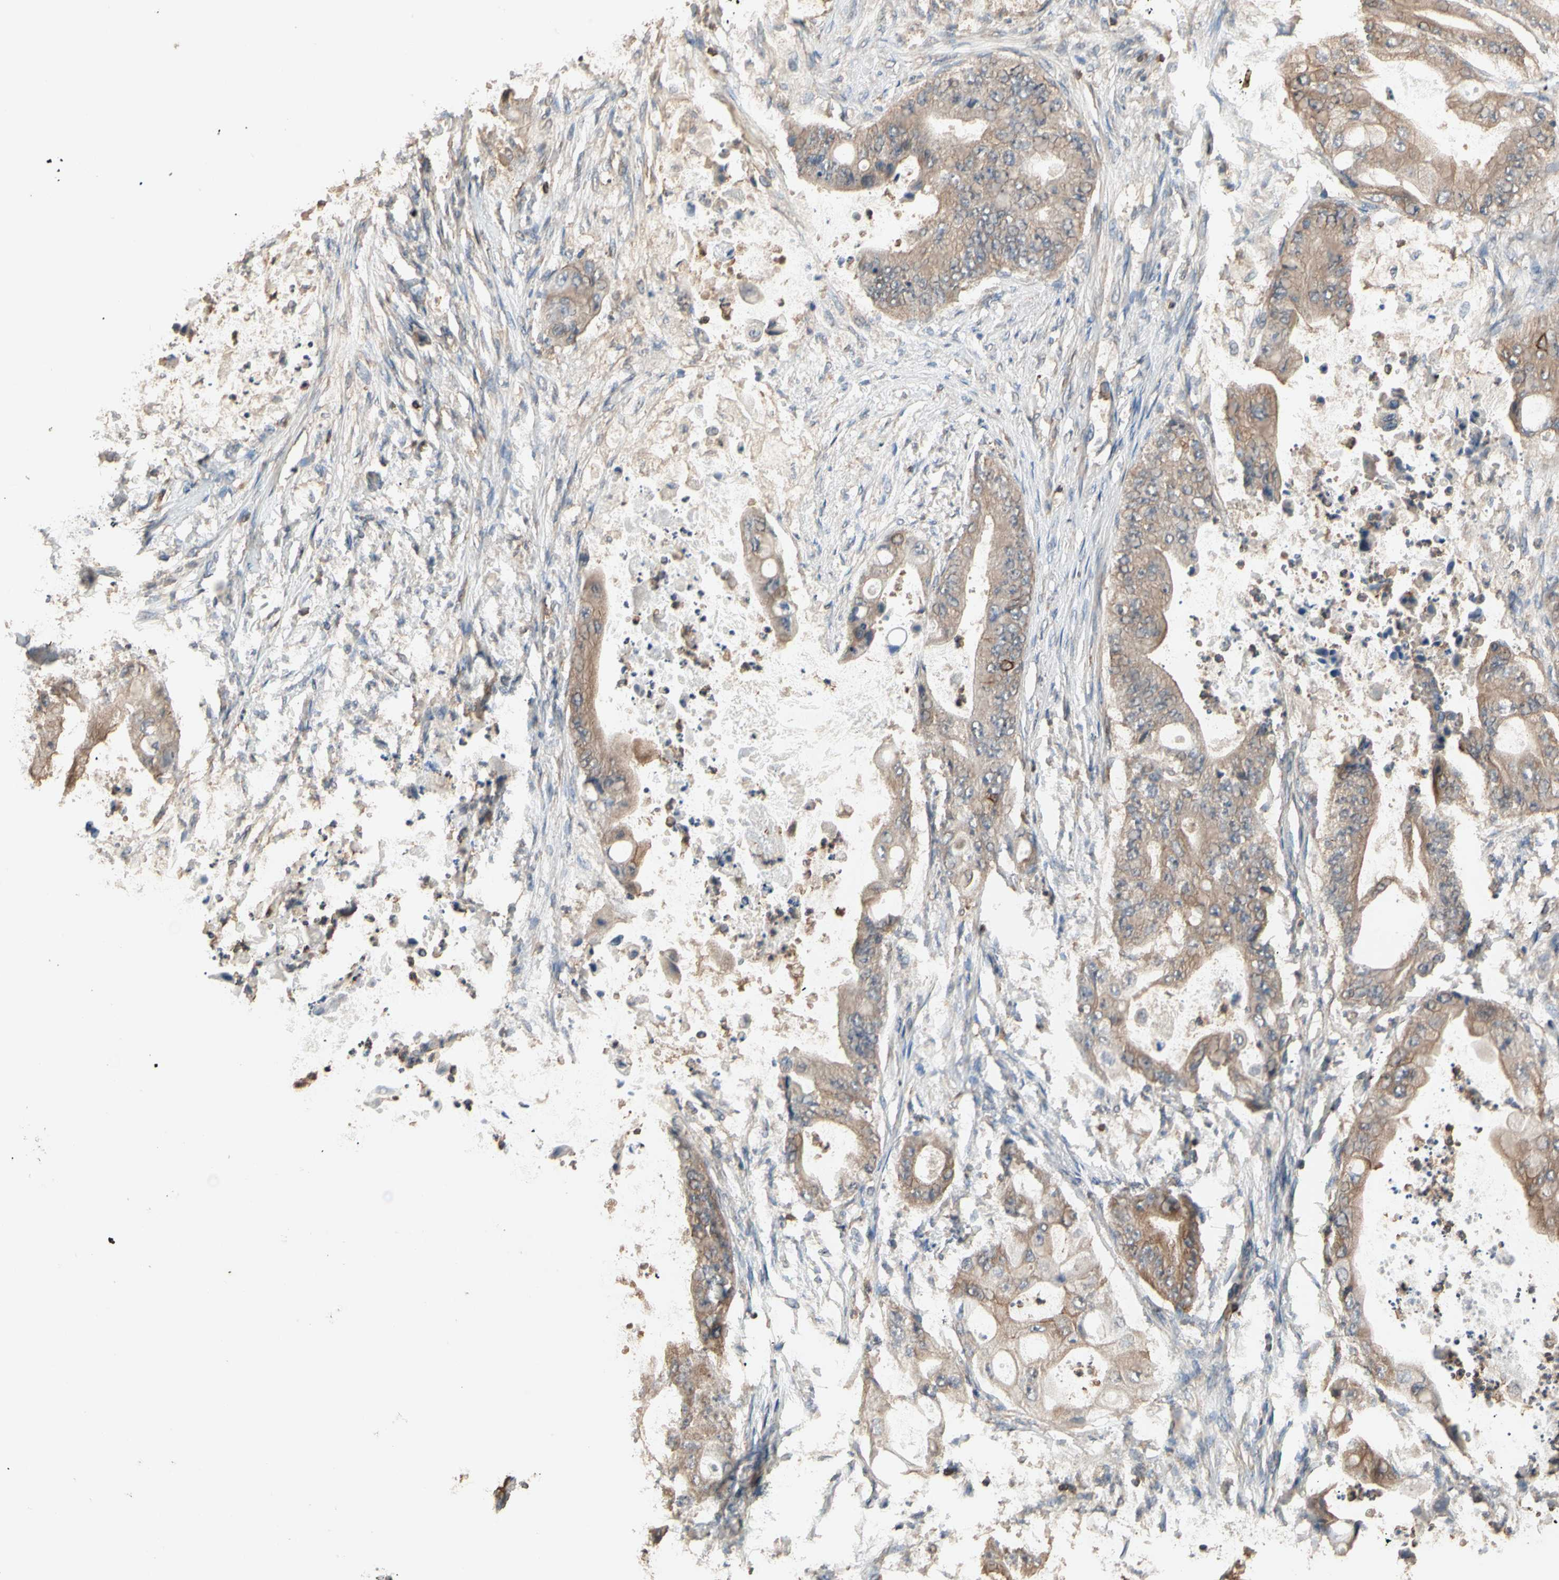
{"staining": {"intensity": "moderate", "quantity": ">75%", "location": "cytoplasmic/membranous"}, "tissue": "stomach cancer", "cell_type": "Tumor cells", "image_type": "cancer", "snomed": [{"axis": "morphology", "description": "Adenocarcinoma, NOS"}, {"axis": "topography", "description": "Stomach"}], "caption": "A micrograph of human stomach adenocarcinoma stained for a protein demonstrates moderate cytoplasmic/membranous brown staining in tumor cells.", "gene": "MAP3K10", "patient": {"sex": "female", "age": 73}}